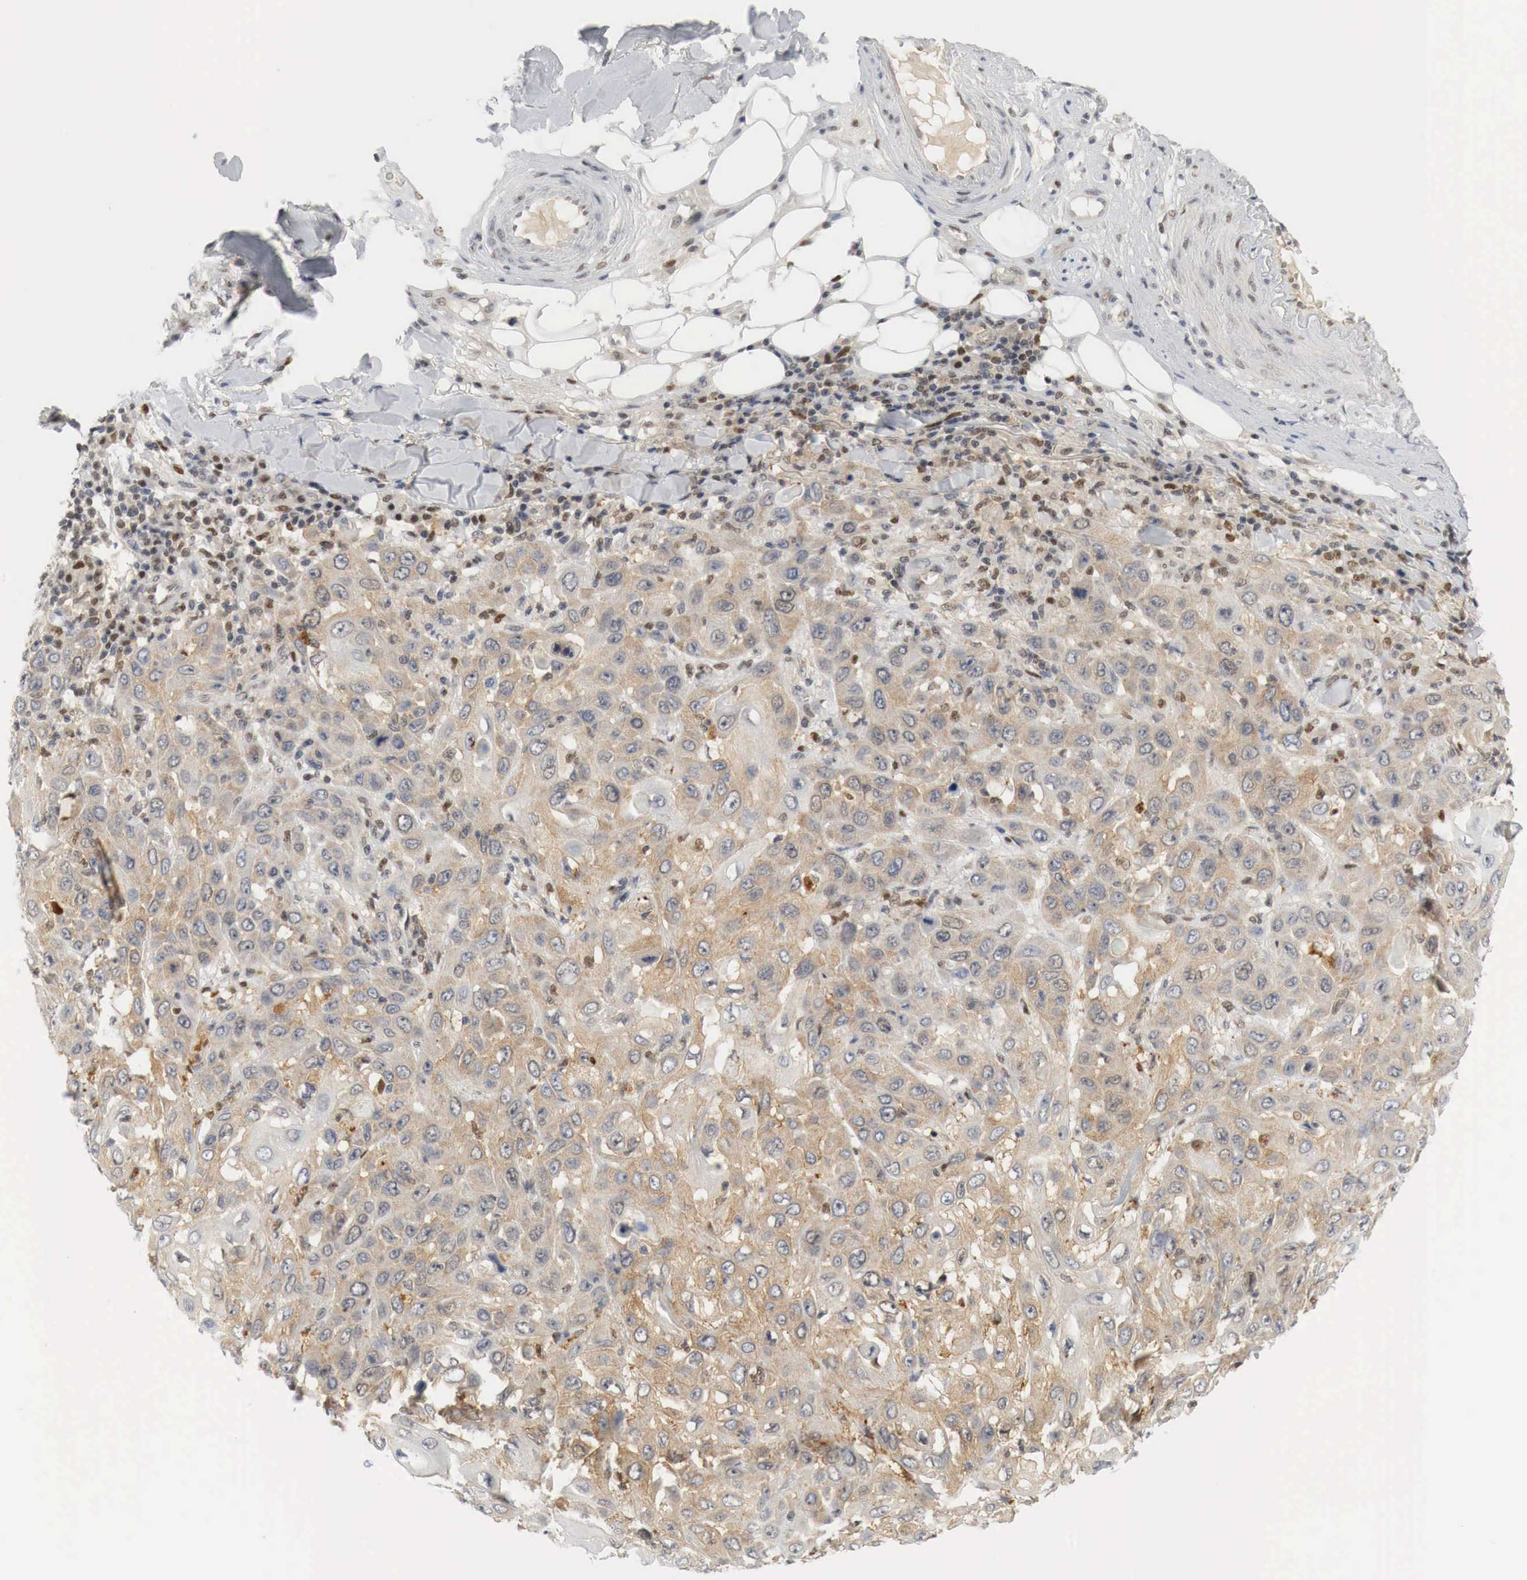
{"staining": {"intensity": "moderate", "quantity": "25%-75%", "location": "cytoplasmic/membranous,nuclear"}, "tissue": "skin cancer", "cell_type": "Tumor cells", "image_type": "cancer", "snomed": [{"axis": "morphology", "description": "Squamous cell carcinoma, NOS"}, {"axis": "topography", "description": "Skin"}], "caption": "Protein staining by IHC reveals moderate cytoplasmic/membranous and nuclear staining in approximately 25%-75% of tumor cells in squamous cell carcinoma (skin).", "gene": "MYC", "patient": {"sex": "male", "age": 84}}